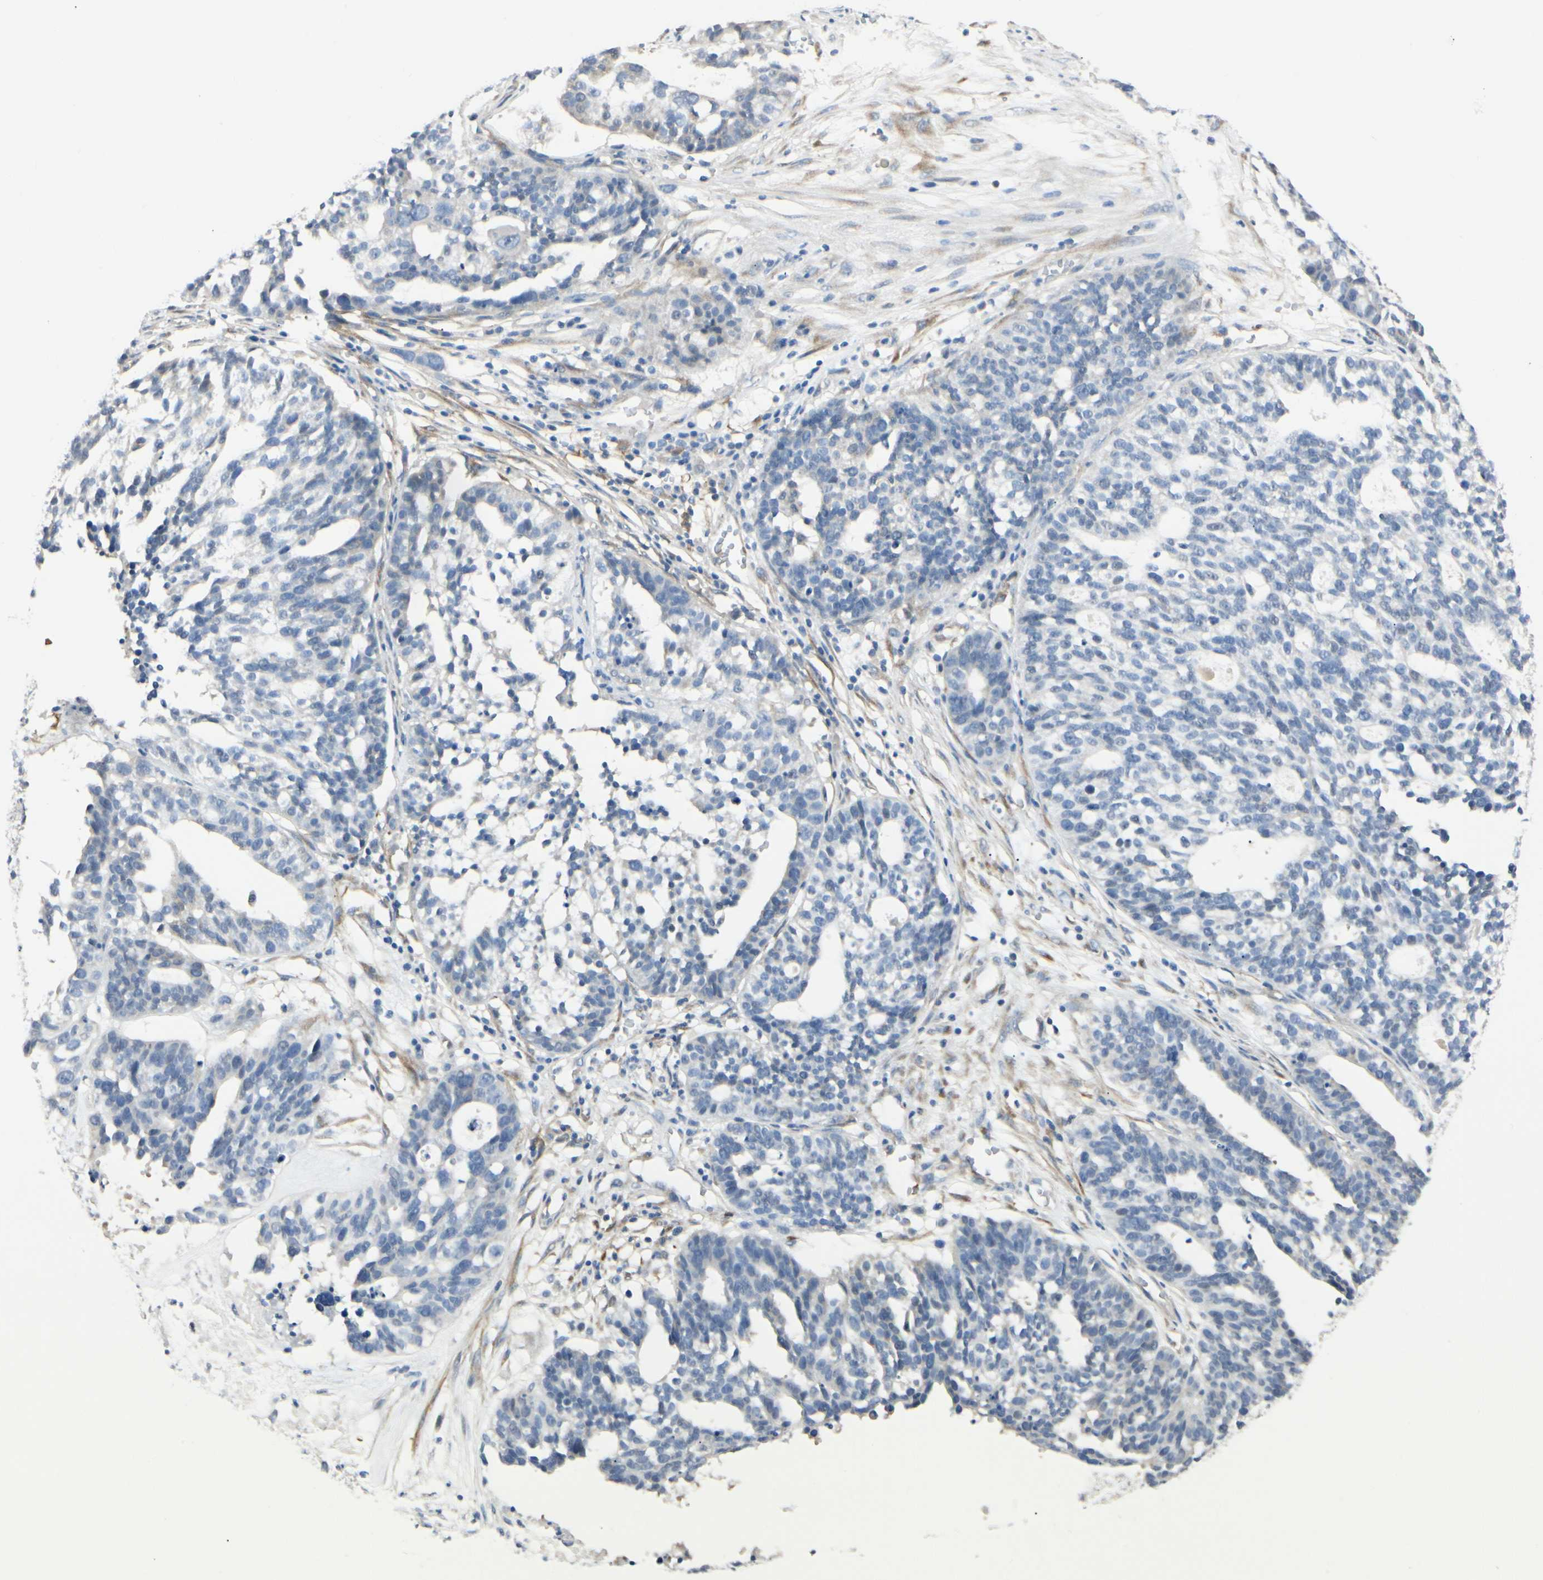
{"staining": {"intensity": "weak", "quantity": "<25%", "location": "cytoplasmic/membranous"}, "tissue": "ovarian cancer", "cell_type": "Tumor cells", "image_type": "cancer", "snomed": [{"axis": "morphology", "description": "Cystadenocarcinoma, serous, NOS"}, {"axis": "topography", "description": "Ovary"}], "caption": "An image of ovarian cancer (serous cystadenocarcinoma) stained for a protein displays no brown staining in tumor cells.", "gene": "AMPH", "patient": {"sex": "female", "age": 59}}